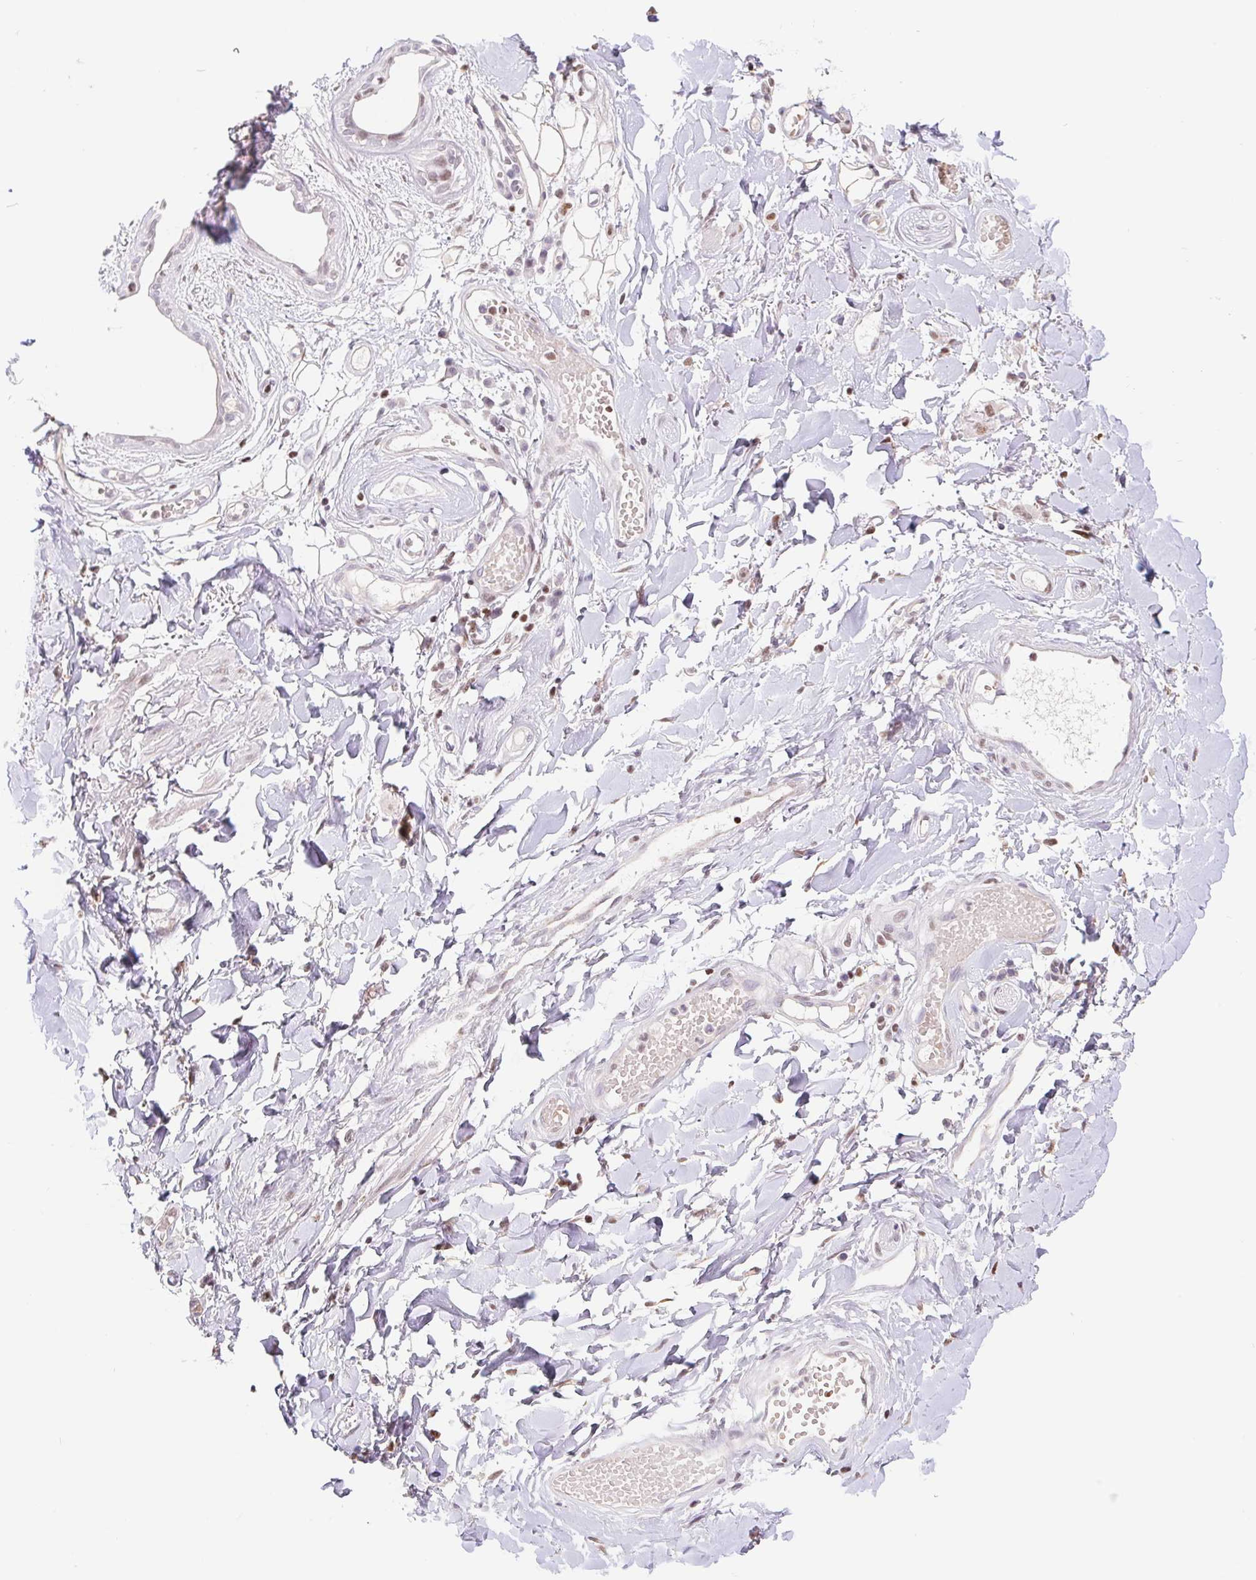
{"staining": {"intensity": "negative", "quantity": "none", "location": "none"}, "tissue": "adipose tissue", "cell_type": "Adipocytes", "image_type": "normal", "snomed": [{"axis": "morphology", "description": "Normal tissue, NOS"}, {"axis": "topography", "description": "Anal"}, {"axis": "topography", "description": "Peripheral nerve tissue"}], "caption": "High power microscopy photomicrograph of an immunohistochemistry (IHC) image of normal adipose tissue, revealing no significant staining in adipocytes. (Stains: DAB immunohistochemistry (IHC) with hematoxylin counter stain, Microscopy: brightfield microscopy at high magnification).", "gene": "TRERF1", "patient": {"sex": "male", "age": 78}}